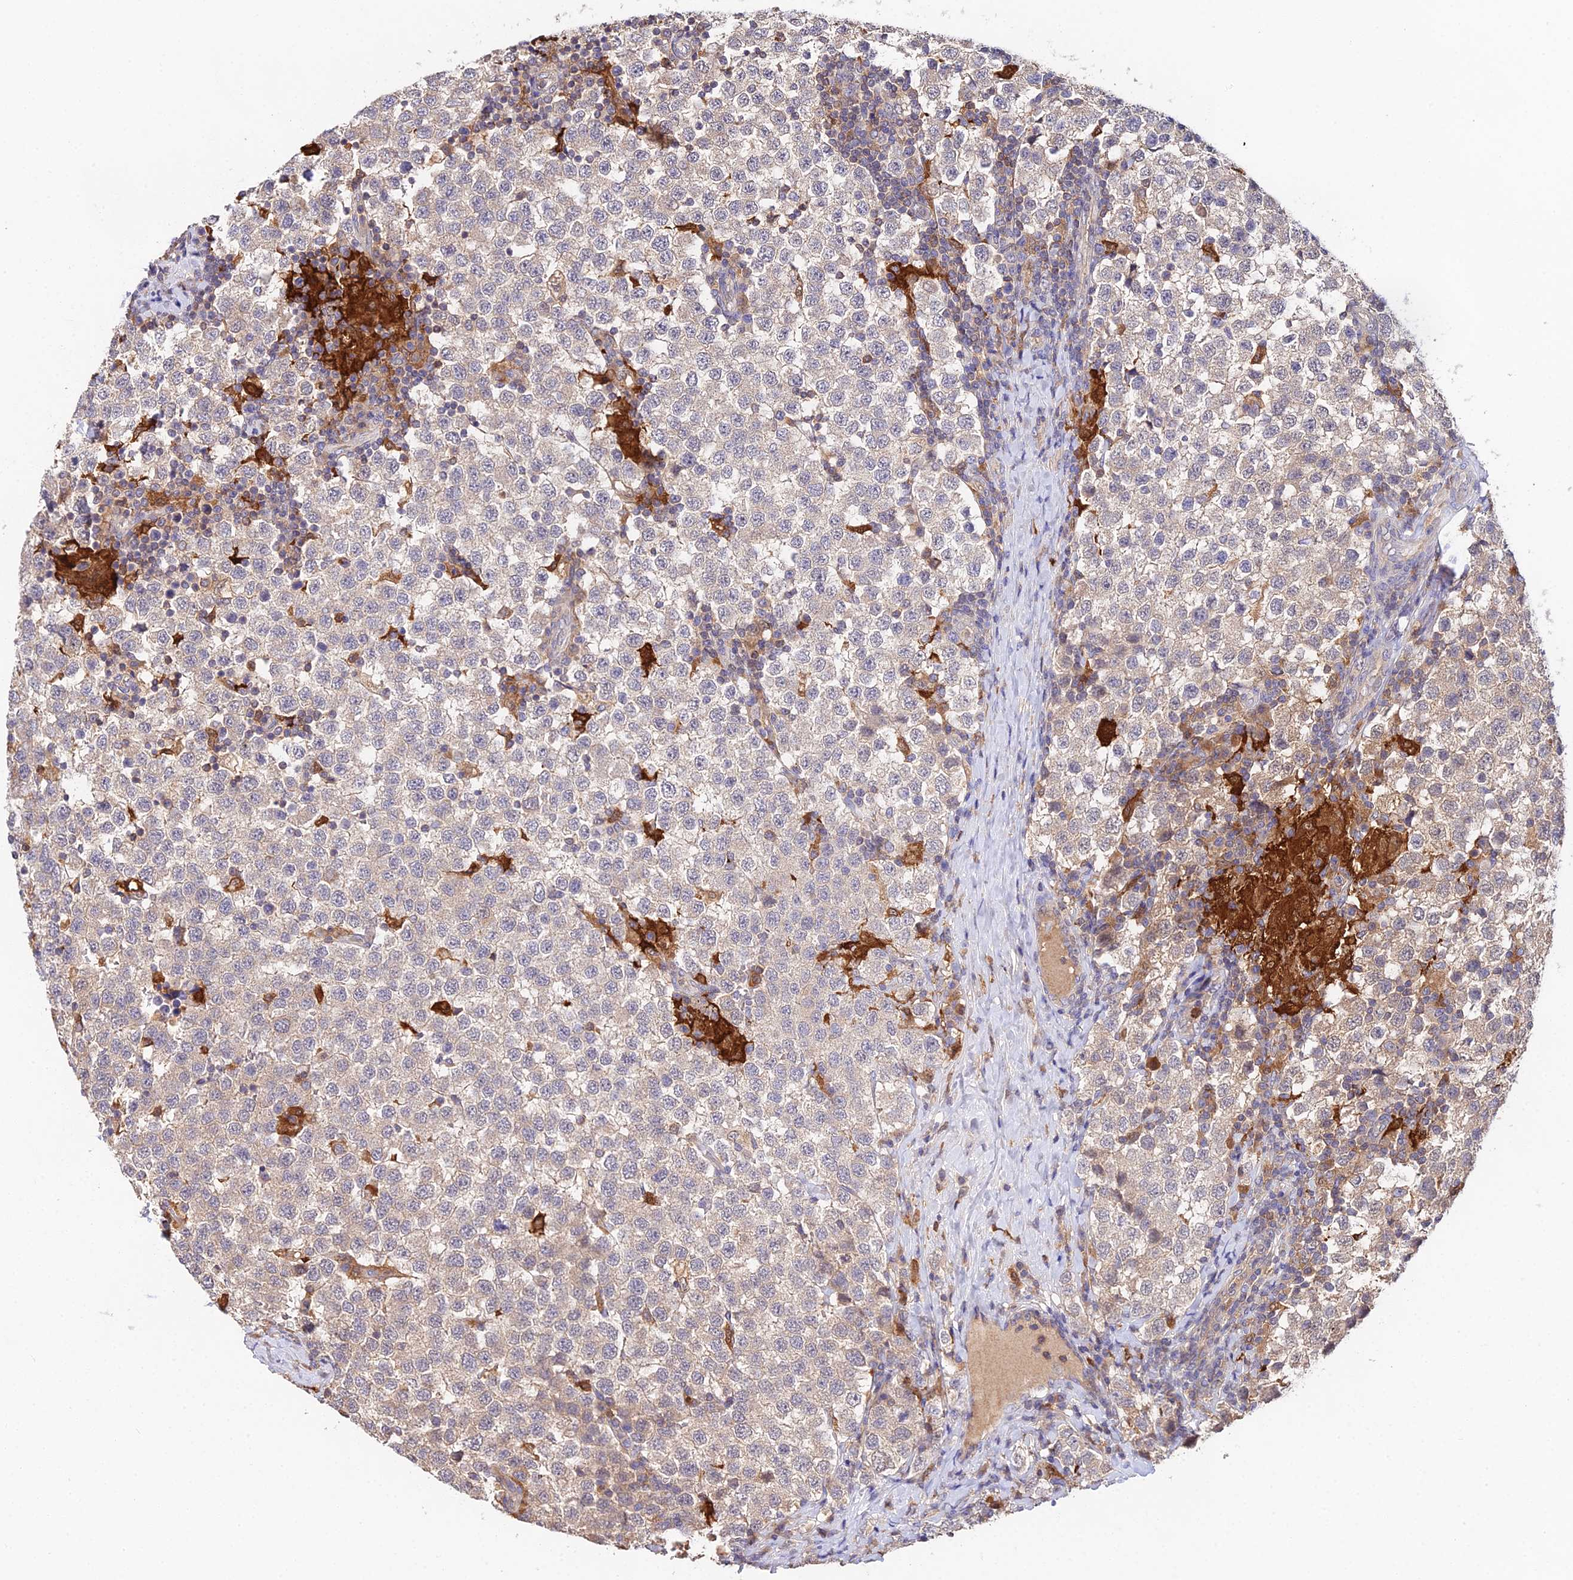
{"staining": {"intensity": "negative", "quantity": "none", "location": "none"}, "tissue": "testis cancer", "cell_type": "Tumor cells", "image_type": "cancer", "snomed": [{"axis": "morphology", "description": "Seminoma, NOS"}, {"axis": "topography", "description": "Testis"}], "caption": "Immunohistochemistry (IHC) of human testis seminoma reveals no expression in tumor cells.", "gene": "FBP1", "patient": {"sex": "male", "age": 34}}